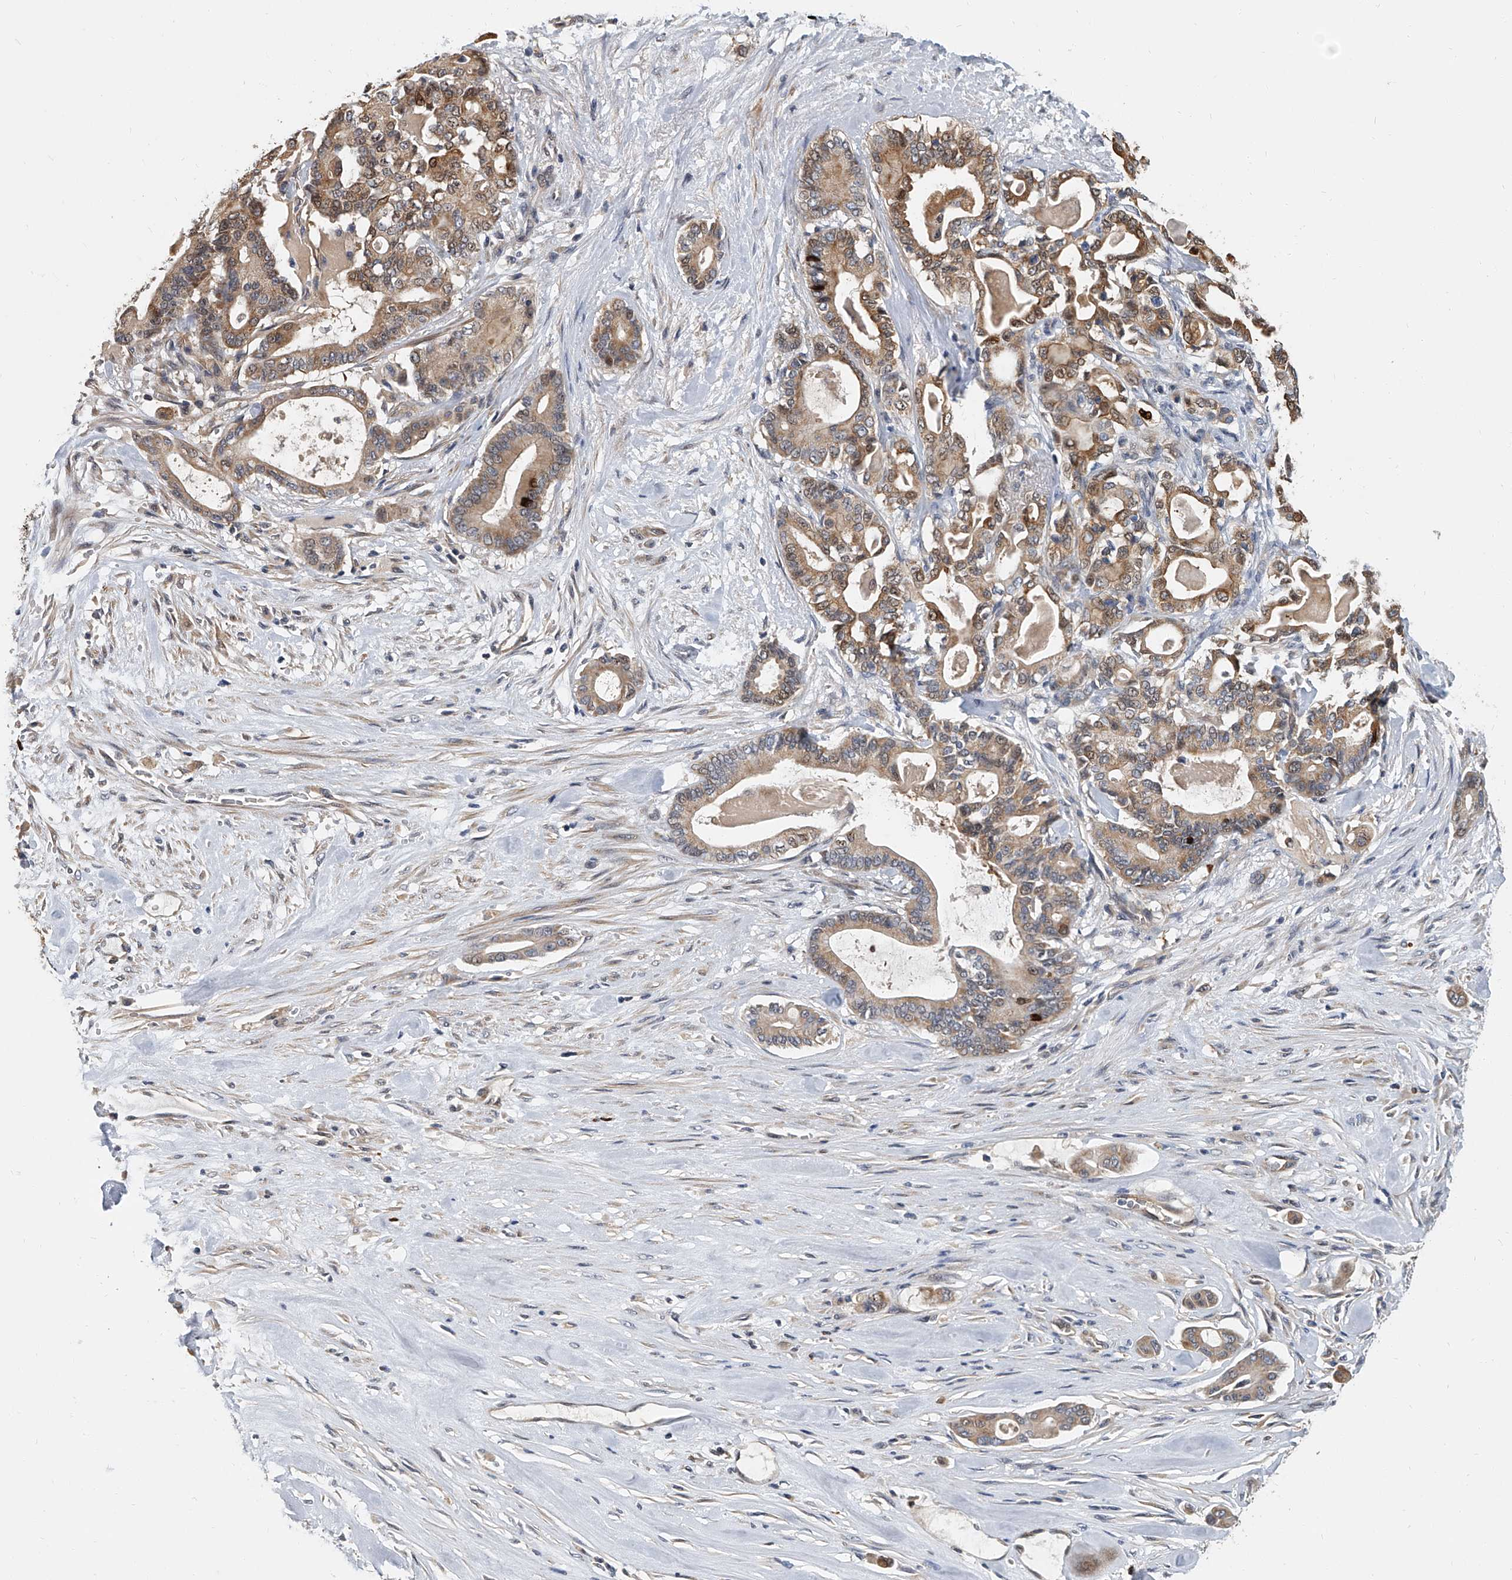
{"staining": {"intensity": "moderate", "quantity": ">75%", "location": "cytoplasmic/membranous,nuclear"}, "tissue": "pancreatic cancer", "cell_type": "Tumor cells", "image_type": "cancer", "snomed": [{"axis": "morphology", "description": "Adenocarcinoma, NOS"}, {"axis": "topography", "description": "Pancreas"}], "caption": "Moderate cytoplasmic/membranous and nuclear positivity is appreciated in approximately >75% of tumor cells in pancreatic adenocarcinoma. Nuclei are stained in blue.", "gene": "CD200", "patient": {"sex": "male", "age": 63}}